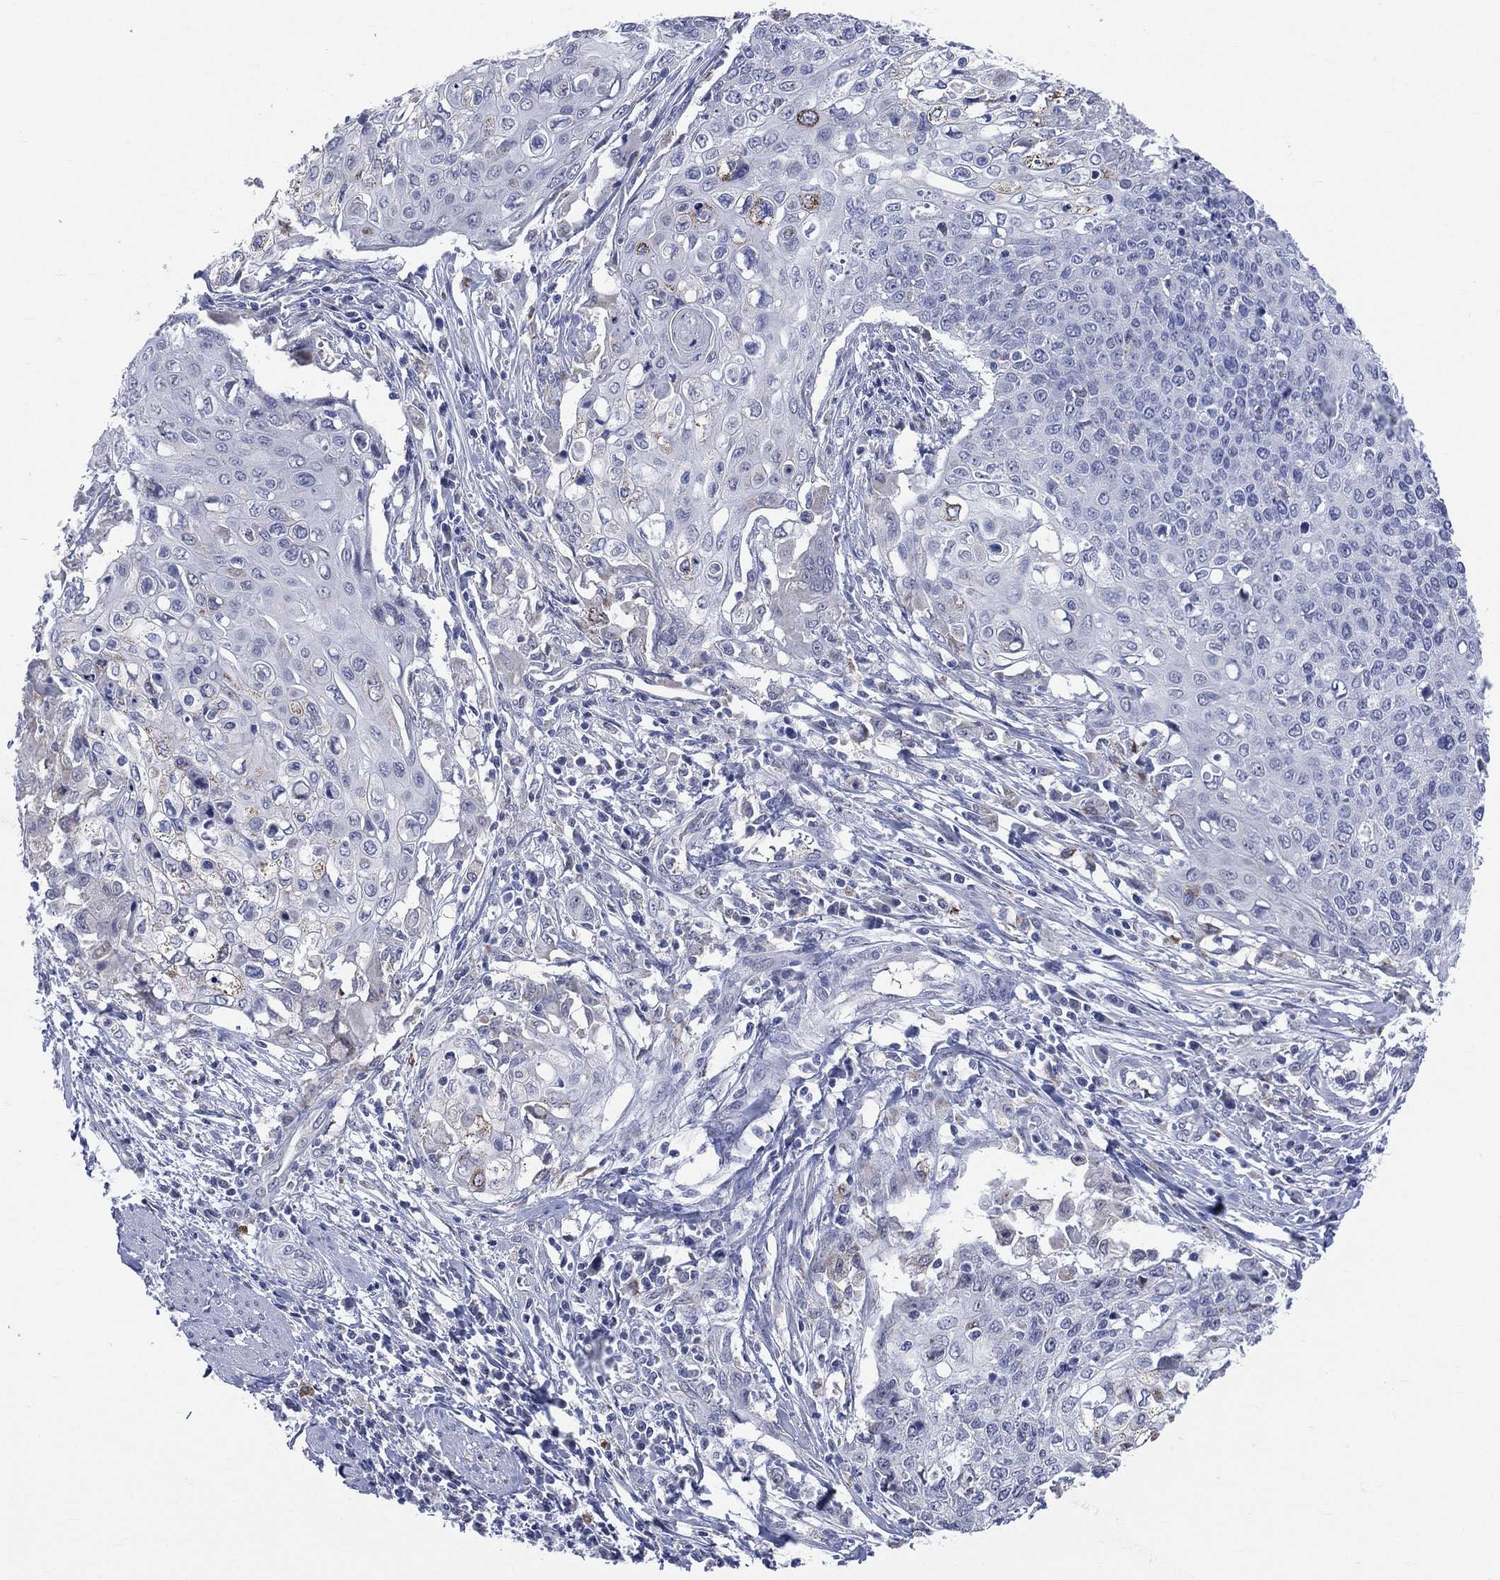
{"staining": {"intensity": "negative", "quantity": "none", "location": "none"}, "tissue": "cervical cancer", "cell_type": "Tumor cells", "image_type": "cancer", "snomed": [{"axis": "morphology", "description": "Squamous cell carcinoma, NOS"}, {"axis": "topography", "description": "Cervix"}], "caption": "Immunohistochemistry (IHC) of cervical cancer (squamous cell carcinoma) demonstrates no positivity in tumor cells. (Brightfield microscopy of DAB immunohistochemistry at high magnification).", "gene": "AKAP3", "patient": {"sex": "female", "age": 39}}